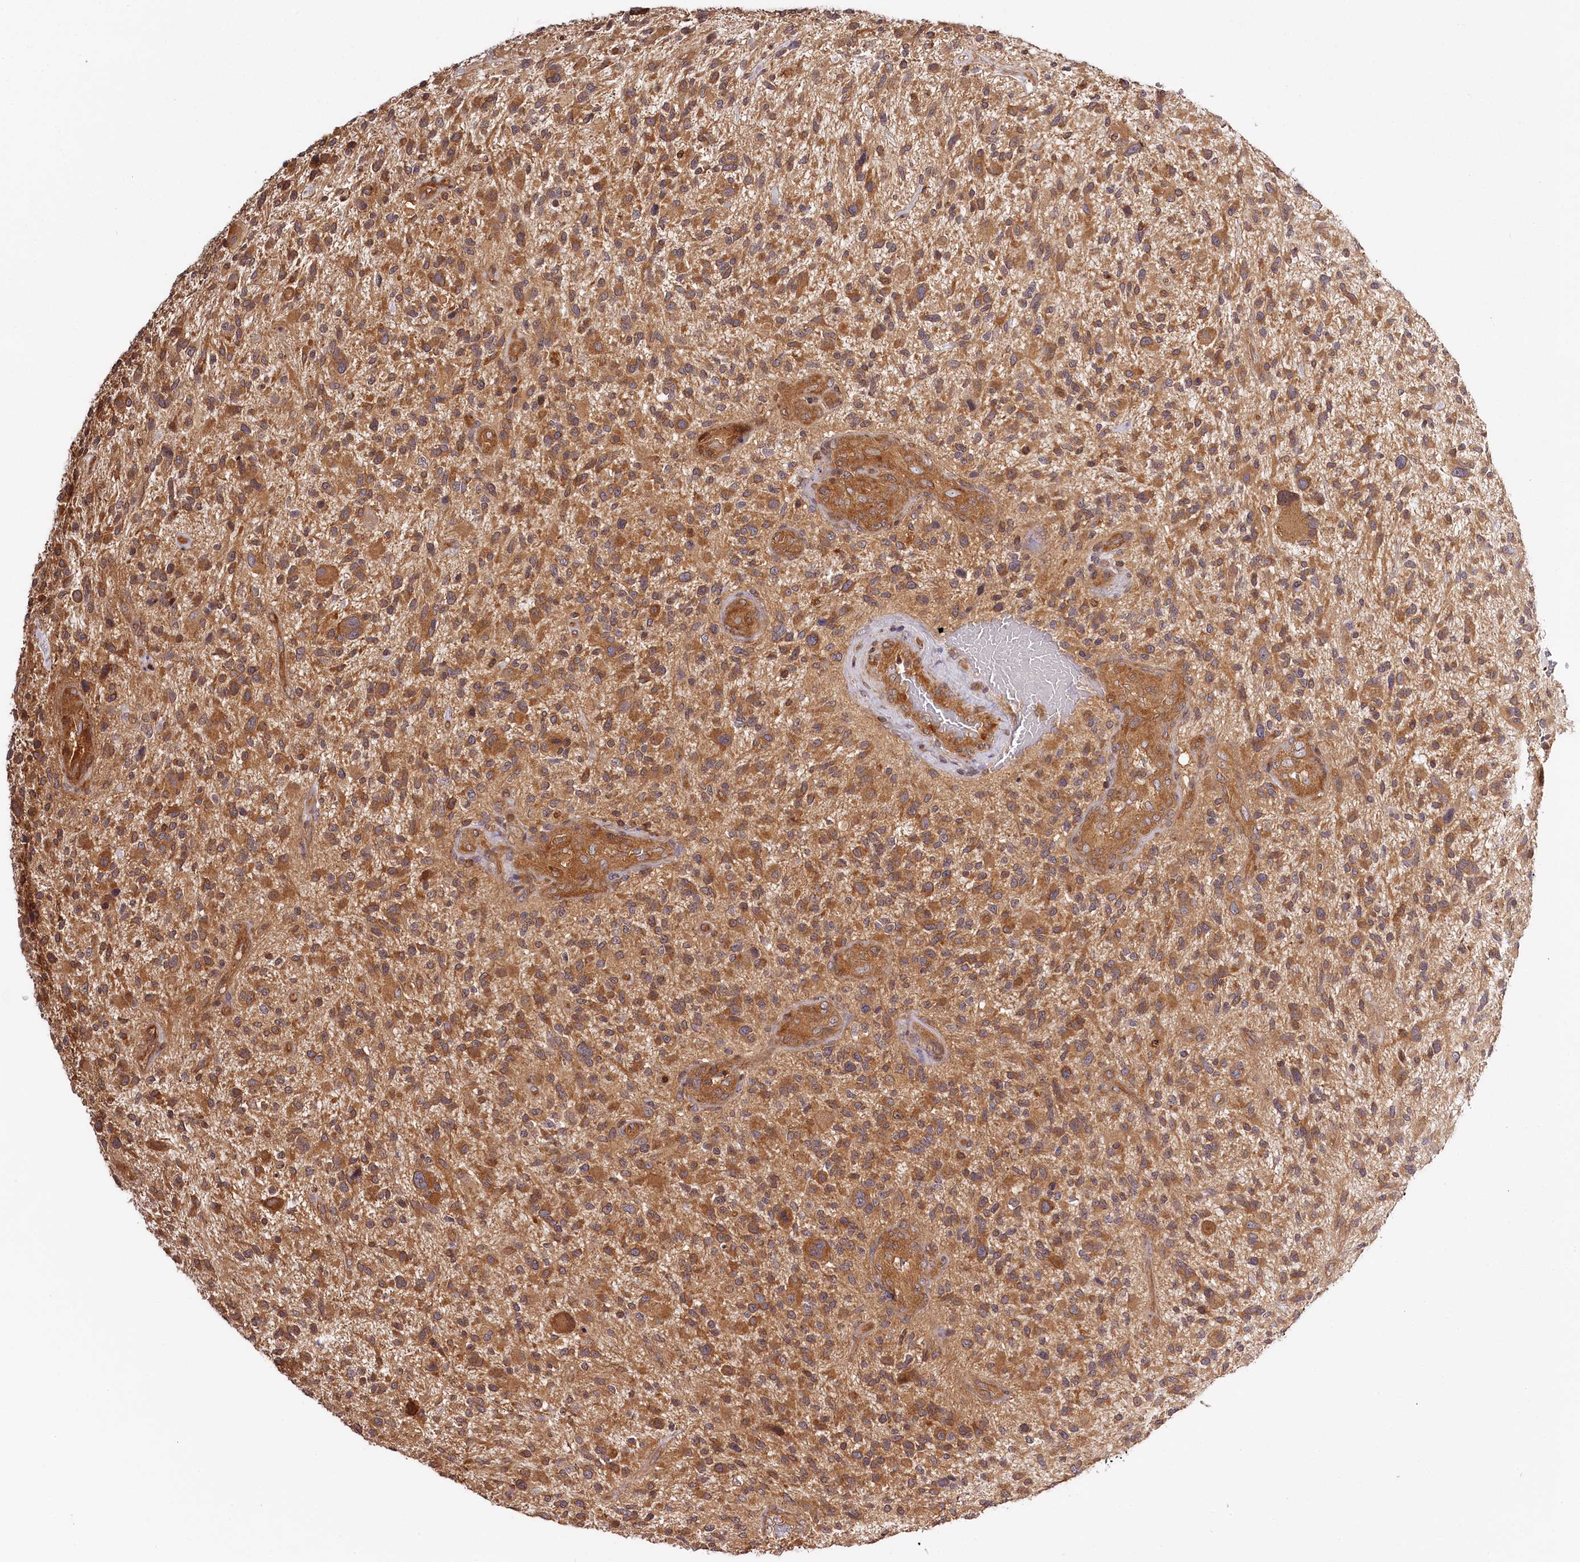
{"staining": {"intensity": "moderate", "quantity": ">75%", "location": "cytoplasmic/membranous"}, "tissue": "glioma", "cell_type": "Tumor cells", "image_type": "cancer", "snomed": [{"axis": "morphology", "description": "Glioma, malignant, High grade"}, {"axis": "topography", "description": "Brain"}], "caption": "Tumor cells exhibit medium levels of moderate cytoplasmic/membranous positivity in approximately >75% of cells in glioma. The staining was performed using DAB (3,3'-diaminobenzidine) to visualize the protein expression in brown, while the nuclei were stained in blue with hematoxylin (Magnification: 20x).", "gene": "TARS1", "patient": {"sex": "male", "age": 47}}